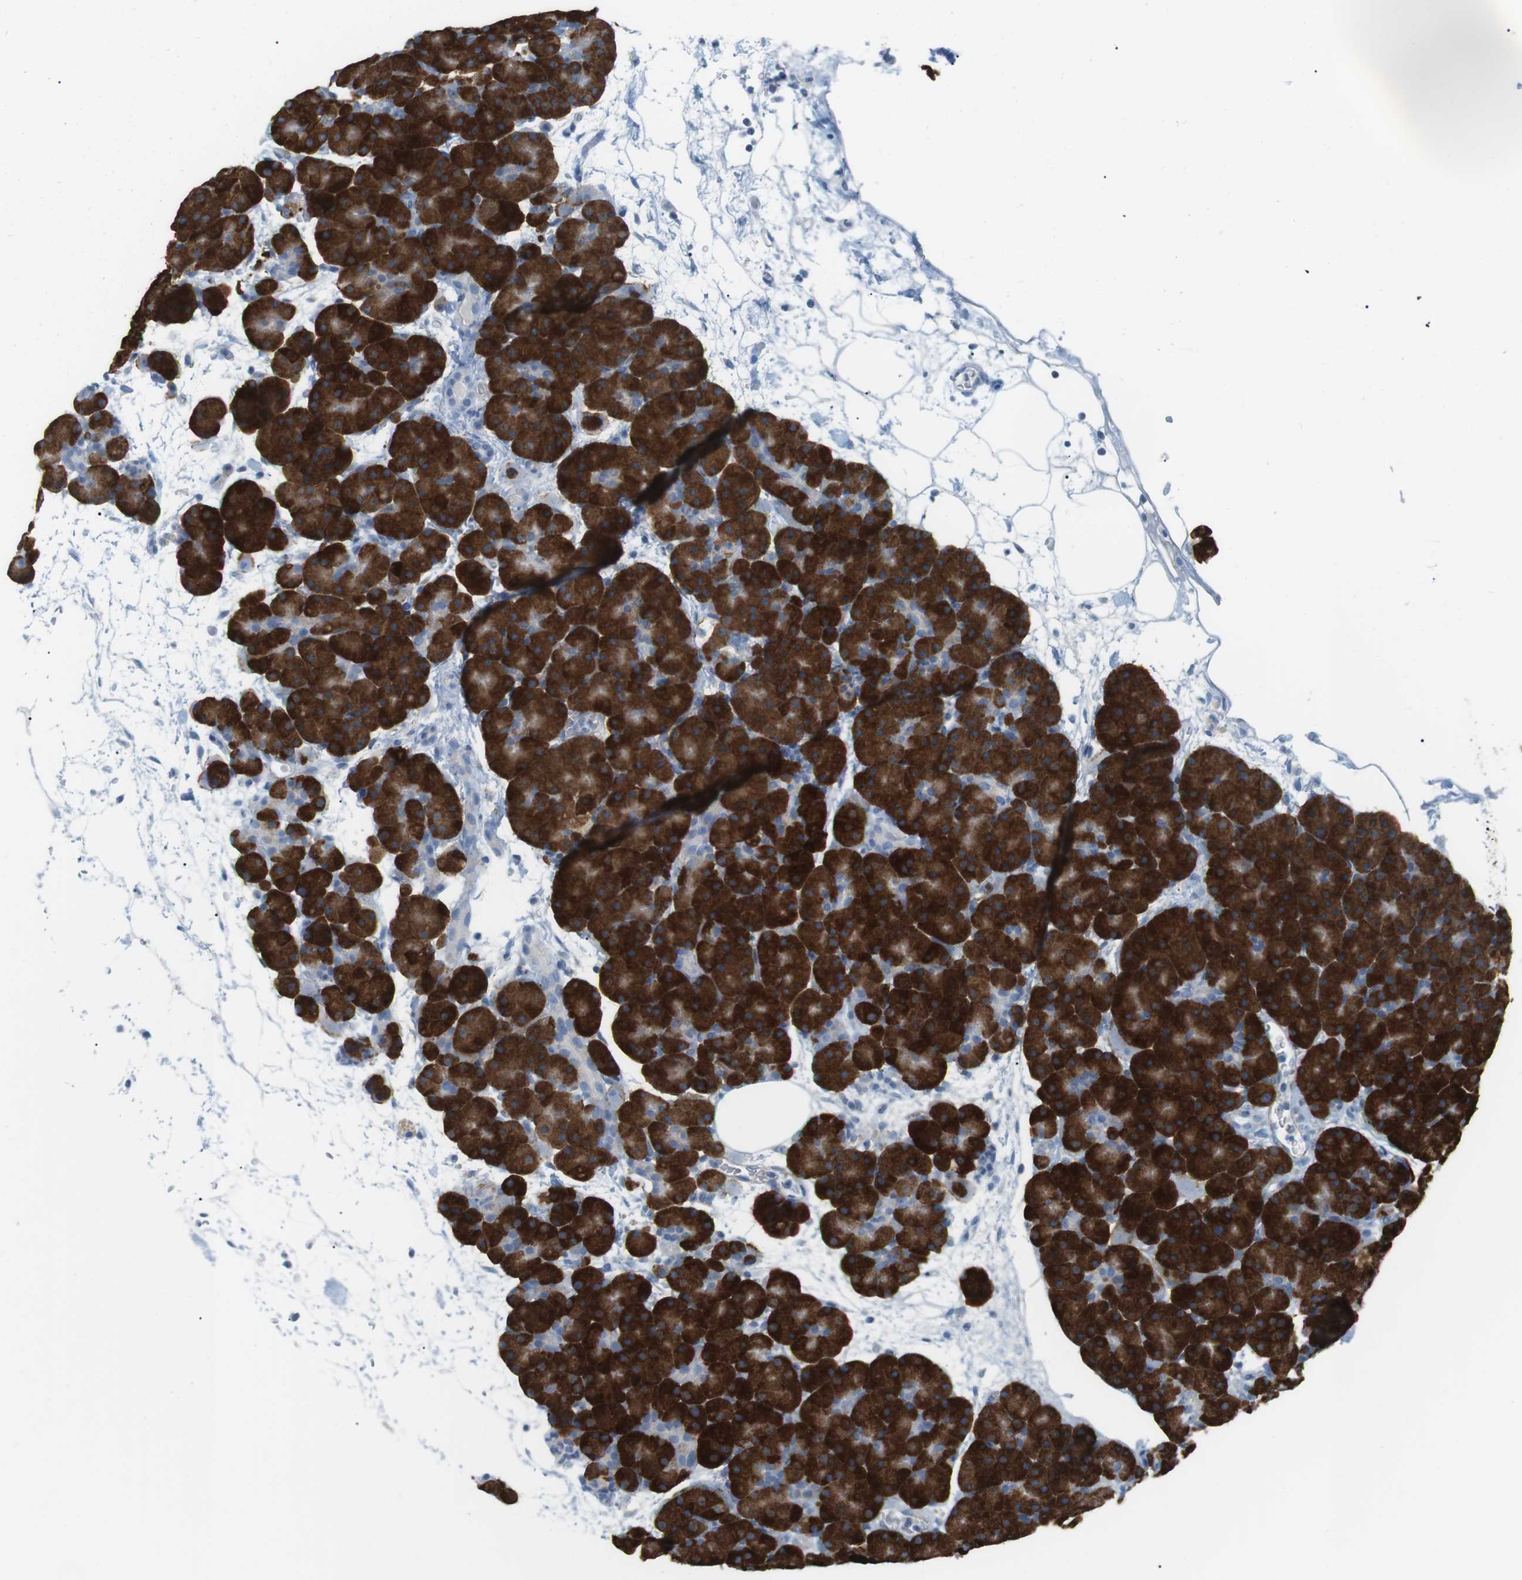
{"staining": {"intensity": "strong", "quantity": ">75%", "location": "cytoplasmic/membranous"}, "tissue": "pancreas", "cell_type": "Exocrine glandular cells", "image_type": "normal", "snomed": [{"axis": "morphology", "description": "Normal tissue, NOS"}, {"axis": "topography", "description": "Pancreas"}], "caption": "A high amount of strong cytoplasmic/membranous expression is identified in approximately >75% of exocrine glandular cells in benign pancreas.", "gene": "VAMP1", "patient": {"sex": "male", "age": 66}}